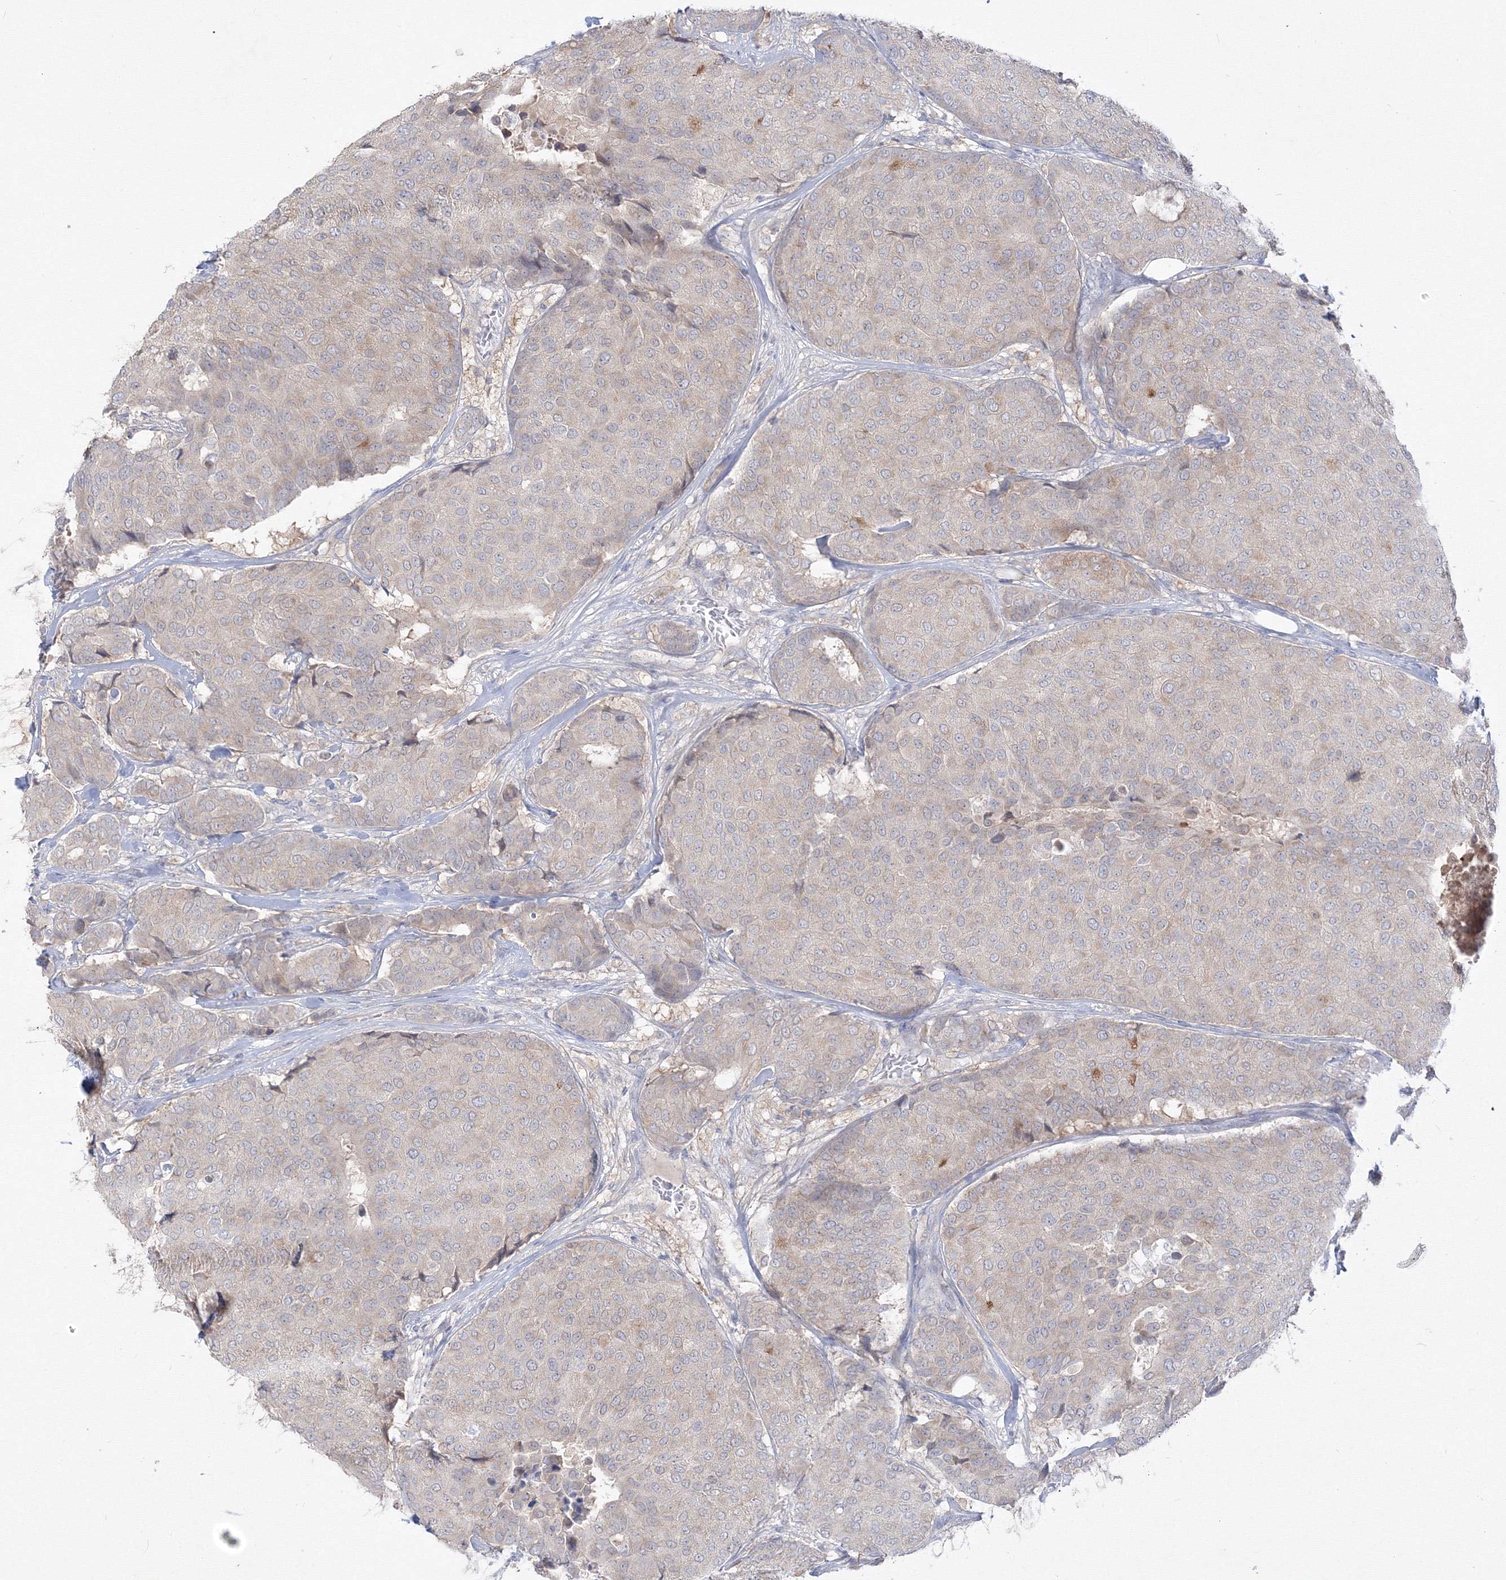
{"staining": {"intensity": "weak", "quantity": "<25%", "location": "cytoplasmic/membranous"}, "tissue": "breast cancer", "cell_type": "Tumor cells", "image_type": "cancer", "snomed": [{"axis": "morphology", "description": "Duct carcinoma"}, {"axis": "topography", "description": "Breast"}], "caption": "This is an immunohistochemistry image of breast infiltrating ductal carcinoma. There is no positivity in tumor cells.", "gene": "FBXL8", "patient": {"sex": "female", "age": 75}}